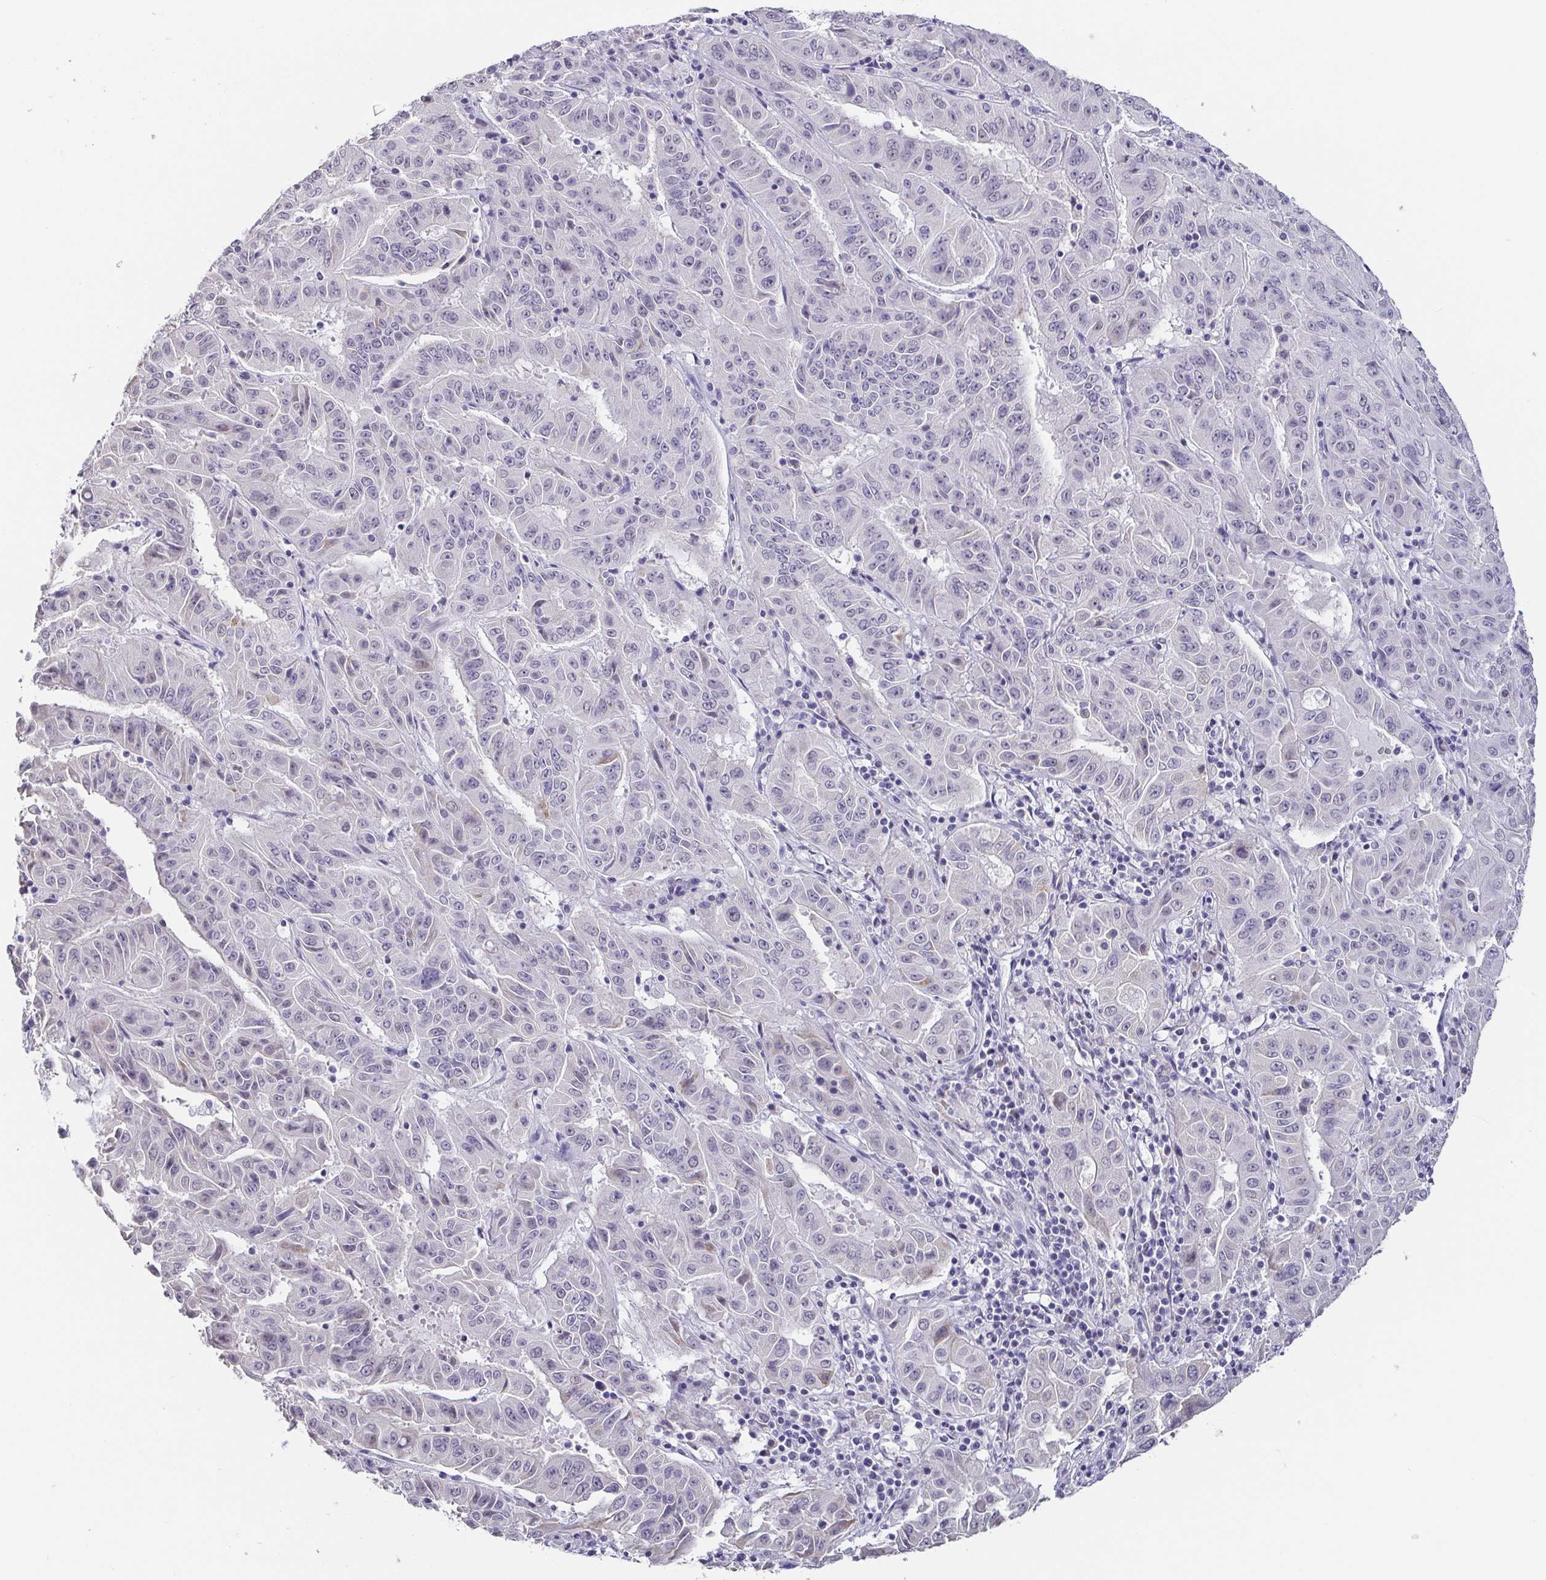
{"staining": {"intensity": "negative", "quantity": "none", "location": "none"}, "tissue": "pancreatic cancer", "cell_type": "Tumor cells", "image_type": "cancer", "snomed": [{"axis": "morphology", "description": "Adenocarcinoma, NOS"}, {"axis": "topography", "description": "Pancreas"}], "caption": "High power microscopy image of an immunohistochemistry histopathology image of pancreatic adenocarcinoma, revealing no significant staining in tumor cells.", "gene": "NEFH", "patient": {"sex": "male", "age": 63}}